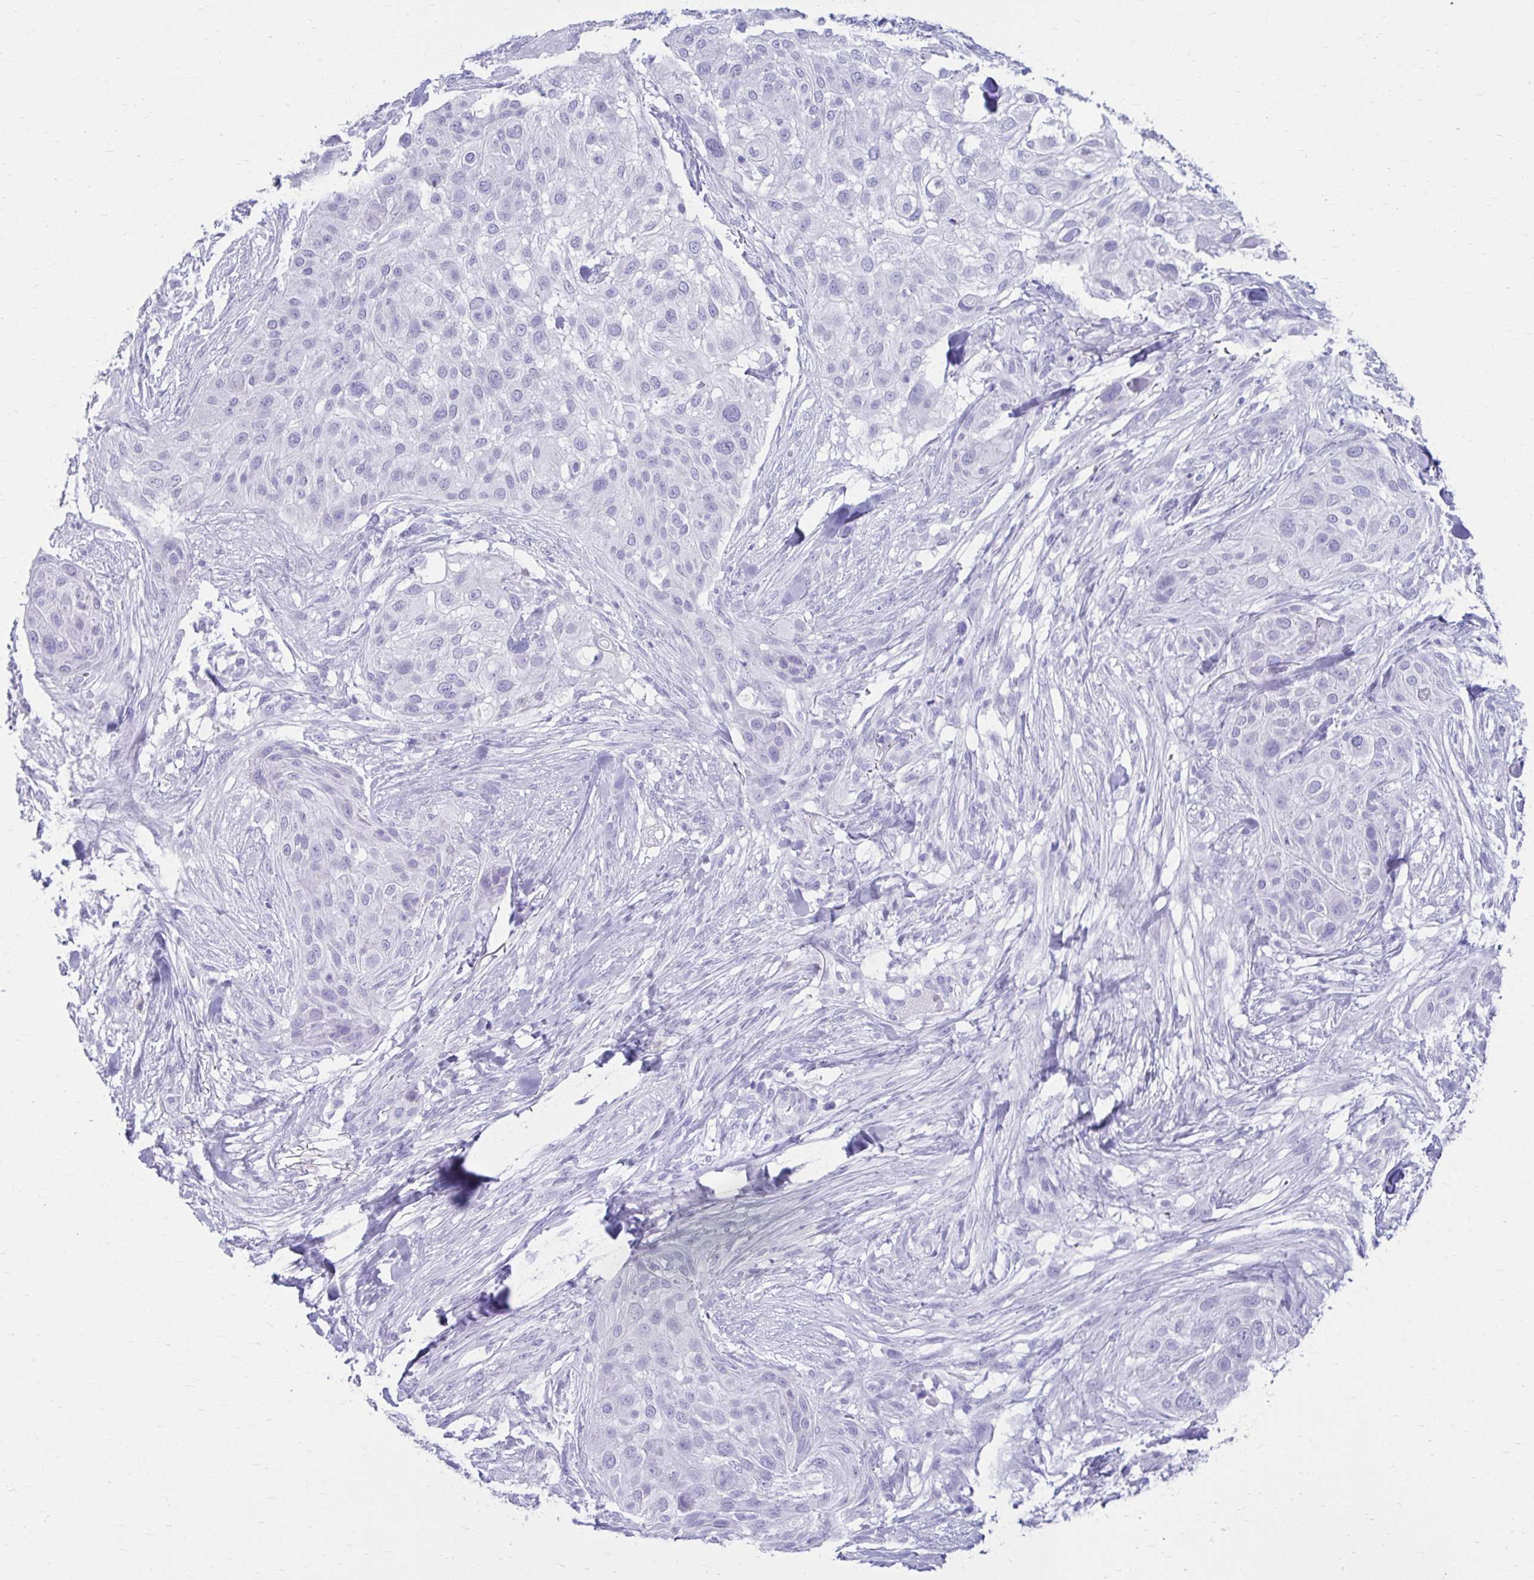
{"staining": {"intensity": "negative", "quantity": "none", "location": "none"}, "tissue": "skin cancer", "cell_type": "Tumor cells", "image_type": "cancer", "snomed": [{"axis": "morphology", "description": "Squamous cell carcinoma, NOS"}, {"axis": "topography", "description": "Skin"}], "caption": "IHC micrograph of neoplastic tissue: human skin squamous cell carcinoma stained with DAB demonstrates no significant protein expression in tumor cells.", "gene": "ATP4B", "patient": {"sex": "female", "age": 87}}